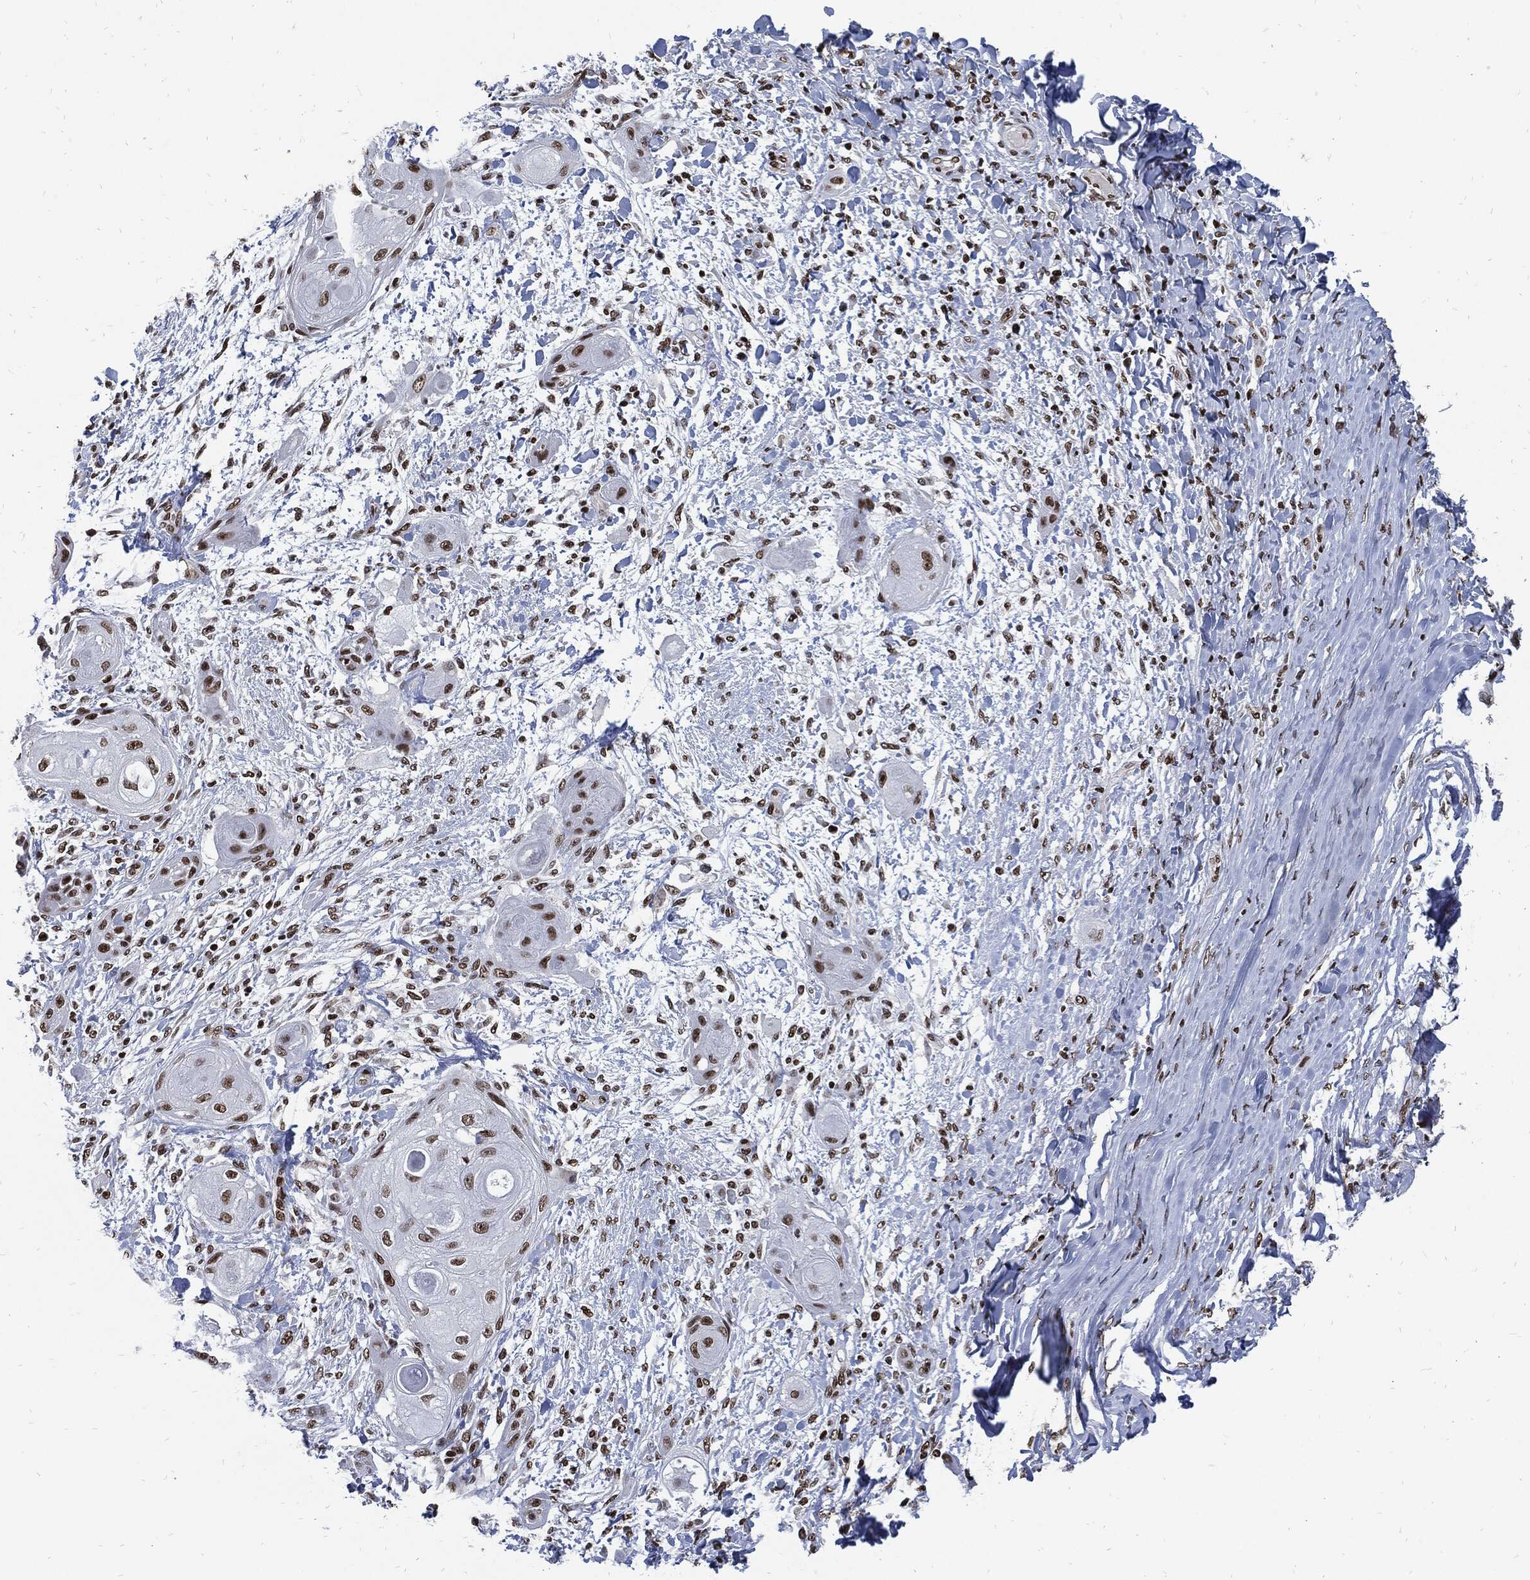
{"staining": {"intensity": "moderate", "quantity": ">75%", "location": "nuclear"}, "tissue": "skin cancer", "cell_type": "Tumor cells", "image_type": "cancer", "snomed": [{"axis": "morphology", "description": "Squamous cell carcinoma, NOS"}, {"axis": "topography", "description": "Skin"}], "caption": "Moderate nuclear positivity is identified in approximately >75% of tumor cells in skin squamous cell carcinoma.", "gene": "TERF2", "patient": {"sex": "male", "age": 62}}